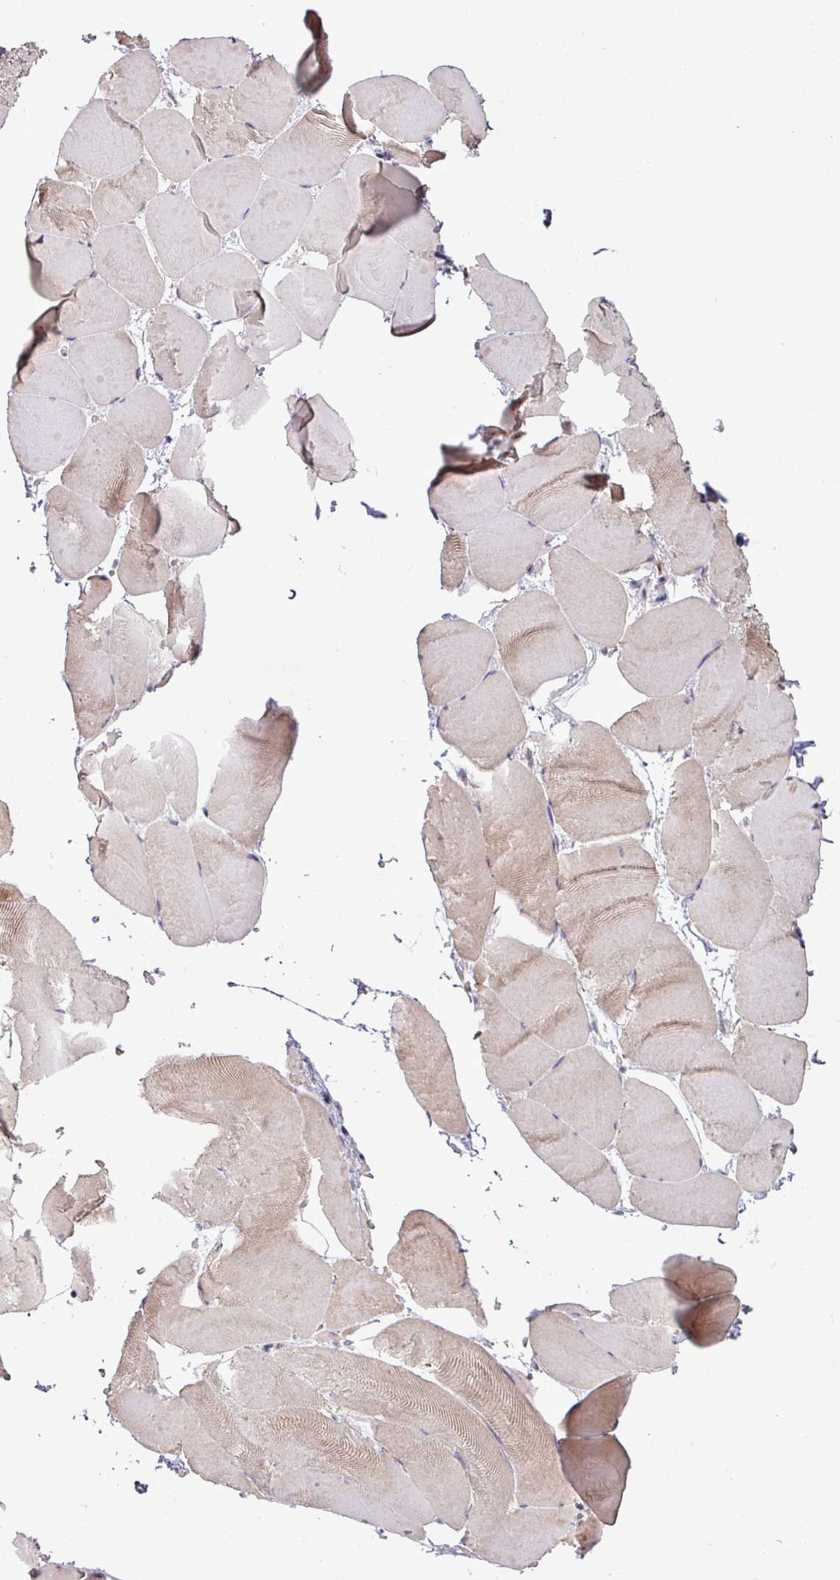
{"staining": {"intensity": "moderate", "quantity": "25%-75%", "location": "cytoplasmic/membranous,nuclear"}, "tissue": "skeletal muscle", "cell_type": "Myocytes", "image_type": "normal", "snomed": [{"axis": "morphology", "description": "Normal tissue, NOS"}, {"axis": "topography", "description": "Skeletal muscle"}], "caption": "Skeletal muscle stained with immunohistochemistry (IHC) exhibits moderate cytoplasmic/membranous,nuclear staining in about 25%-75% of myocytes. Immunohistochemistry (ihc) stains the protein in brown and the nuclei are stained blue.", "gene": "ZNF217", "patient": {"sex": "female", "age": 64}}